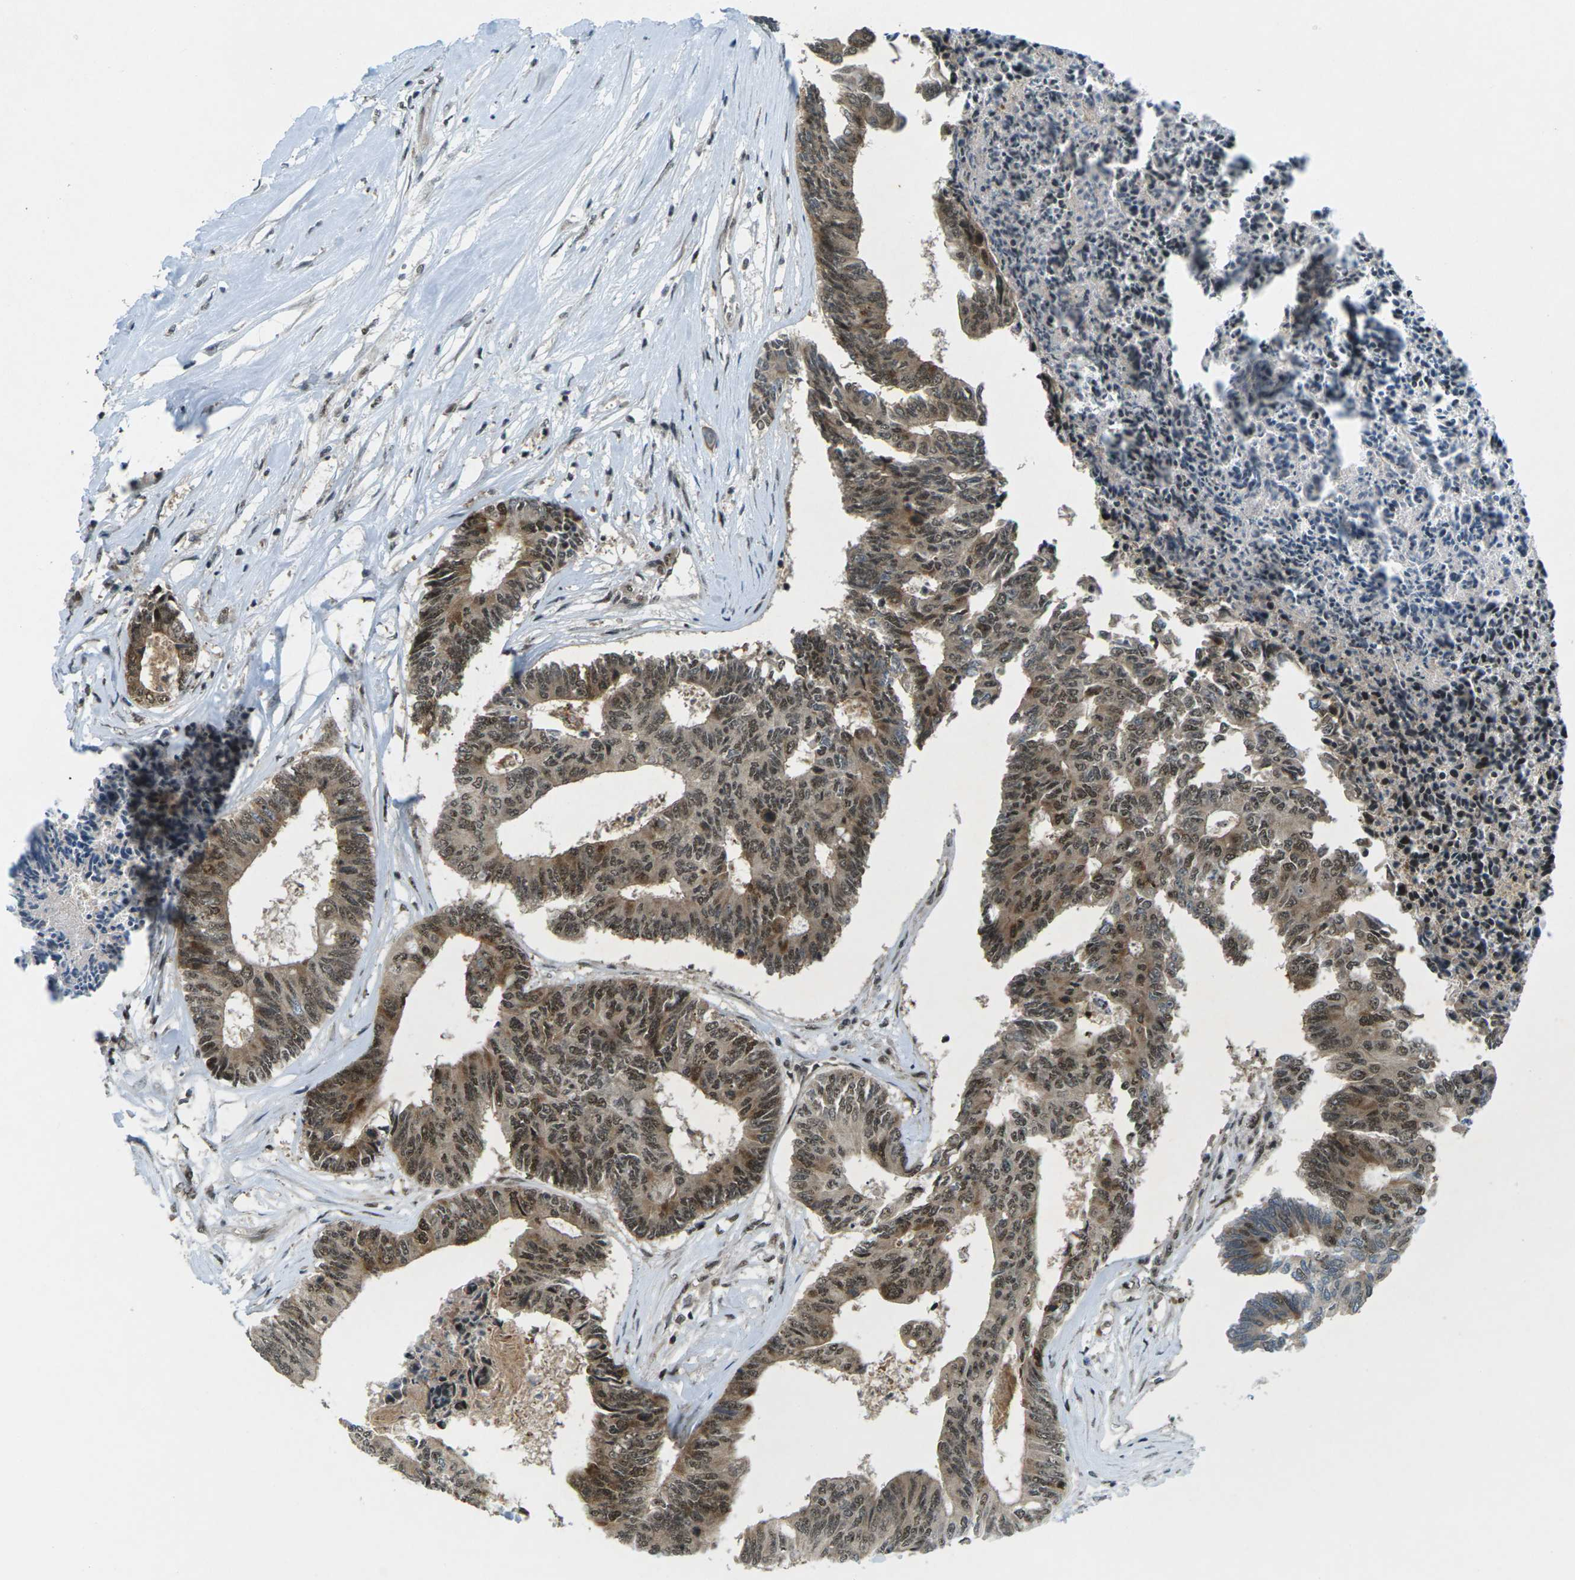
{"staining": {"intensity": "moderate", "quantity": ">75%", "location": "cytoplasmic/membranous,nuclear"}, "tissue": "colorectal cancer", "cell_type": "Tumor cells", "image_type": "cancer", "snomed": [{"axis": "morphology", "description": "Adenocarcinoma, NOS"}, {"axis": "topography", "description": "Rectum"}], "caption": "This histopathology image exhibits immunohistochemistry staining of colorectal cancer, with medium moderate cytoplasmic/membranous and nuclear staining in approximately >75% of tumor cells.", "gene": "UBE2S", "patient": {"sex": "male", "age": 63}}